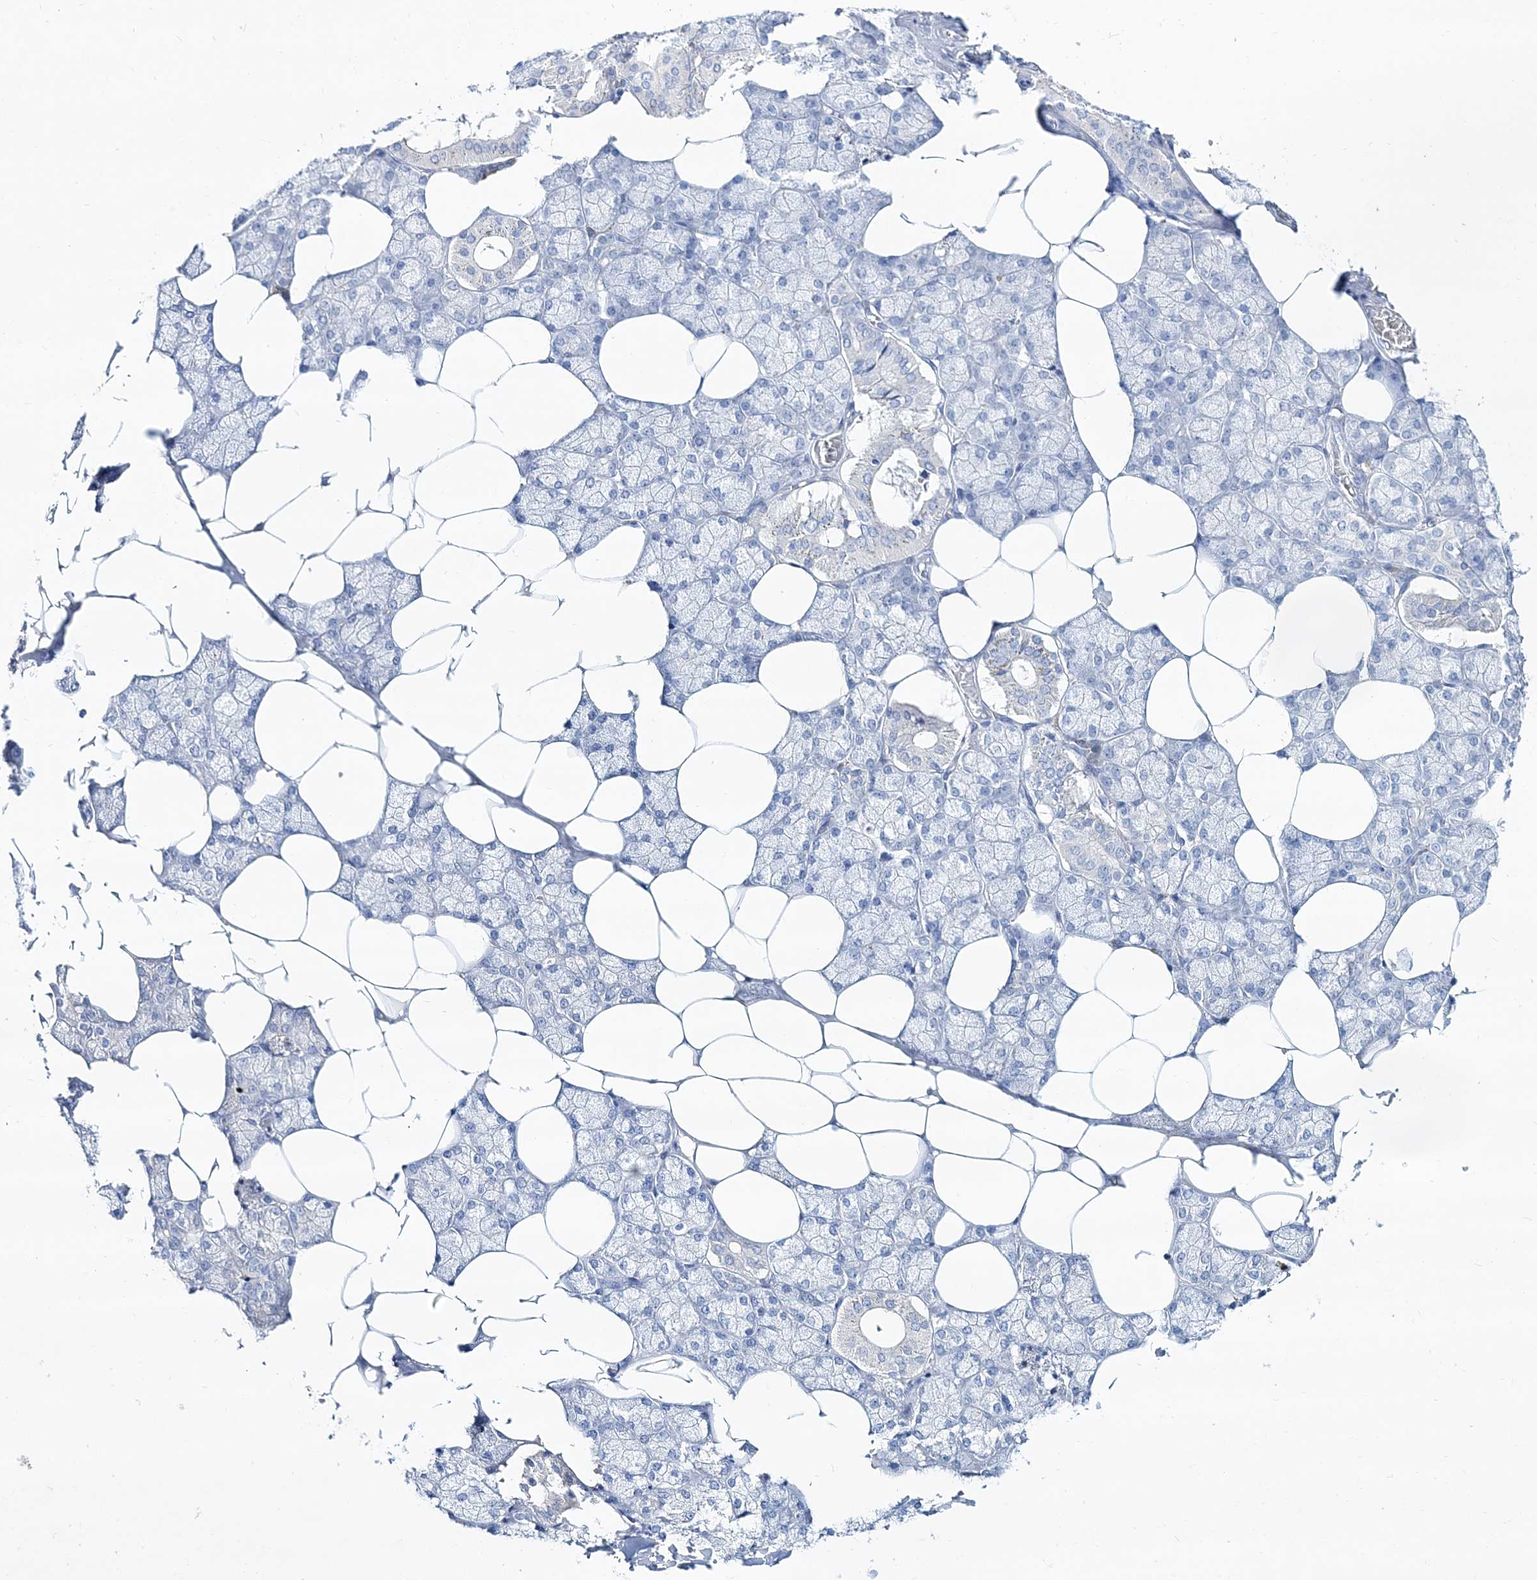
{"staining": {"intensity": "negative", "quantity": "none", "location": "none"}, "tissue": "salivary gland", "cell_type": "Glandular cells", "image_type": "normal", "snomed": [{"axis": "morphology", "description": "Normal tissue, NOS"}, {"axis": "topography", "description": "Salivary gland"}], "caption": "Normal salivary gland was stained to show a protein in brown. There is no significant expression in glandular cells. Nuclei are stained in blue.", "gene": "SPINK7", "patient": {"sex": "male", "age": 62}}